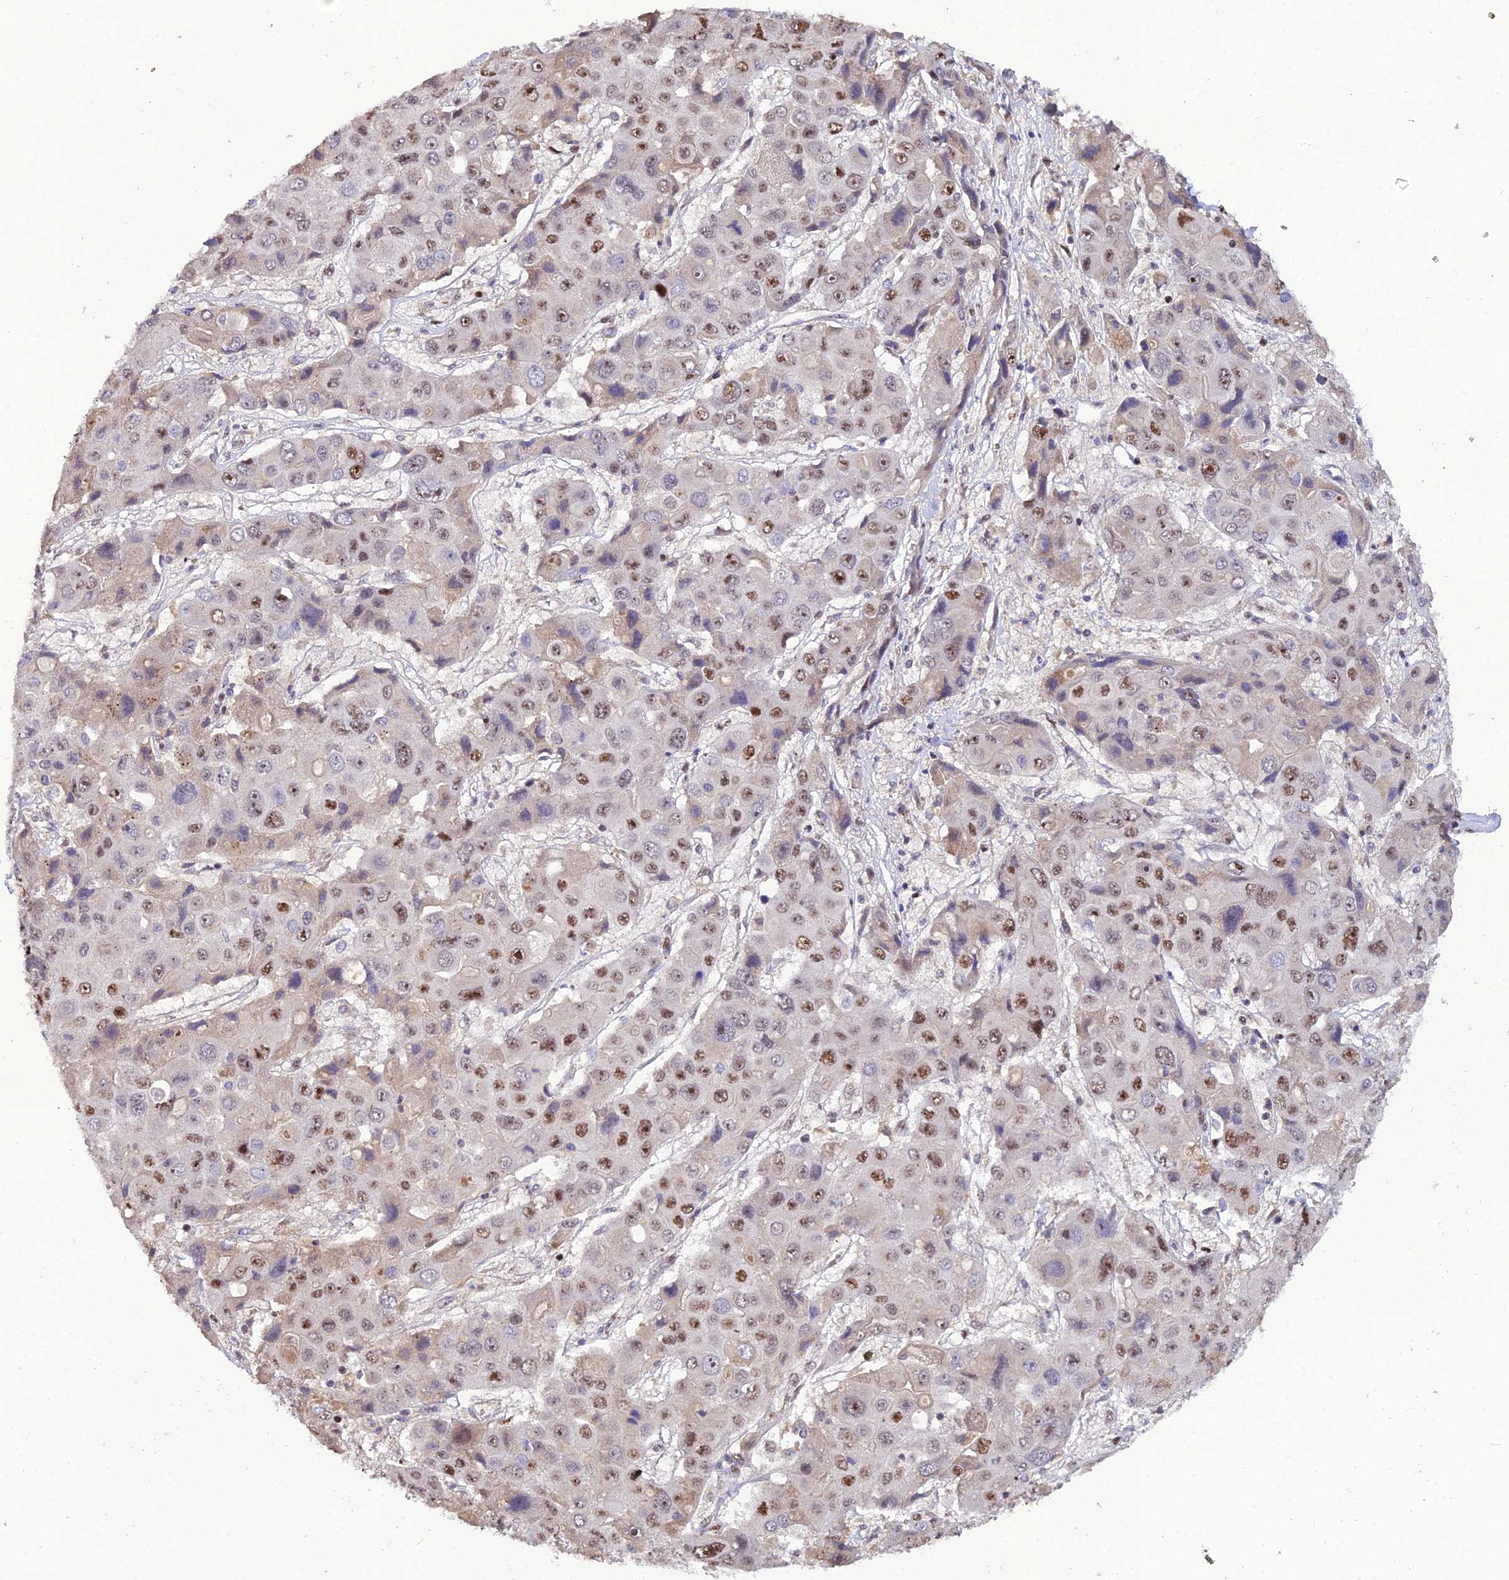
{"staining": {"intensity": "moderate", "quantity": "25%-75%", "location": "nuclear"}, "tissue": "liver cancer", "cell_type": "Tumor cells", "image_type": "cancer", "snomed": [{"axis": "morphology", "description": "Cholangiocarcinoma"}, {"axis": "topography", "description": "Liver"}], "caption": "A micrograph of liver cancer stained for a protein exhibits moderate nuclear brown staining in tumor cells. (IHC, brightfield microscopy, high magnification).", "gene": "ARL2", "patient": {"sex": "male", "age": 67}}